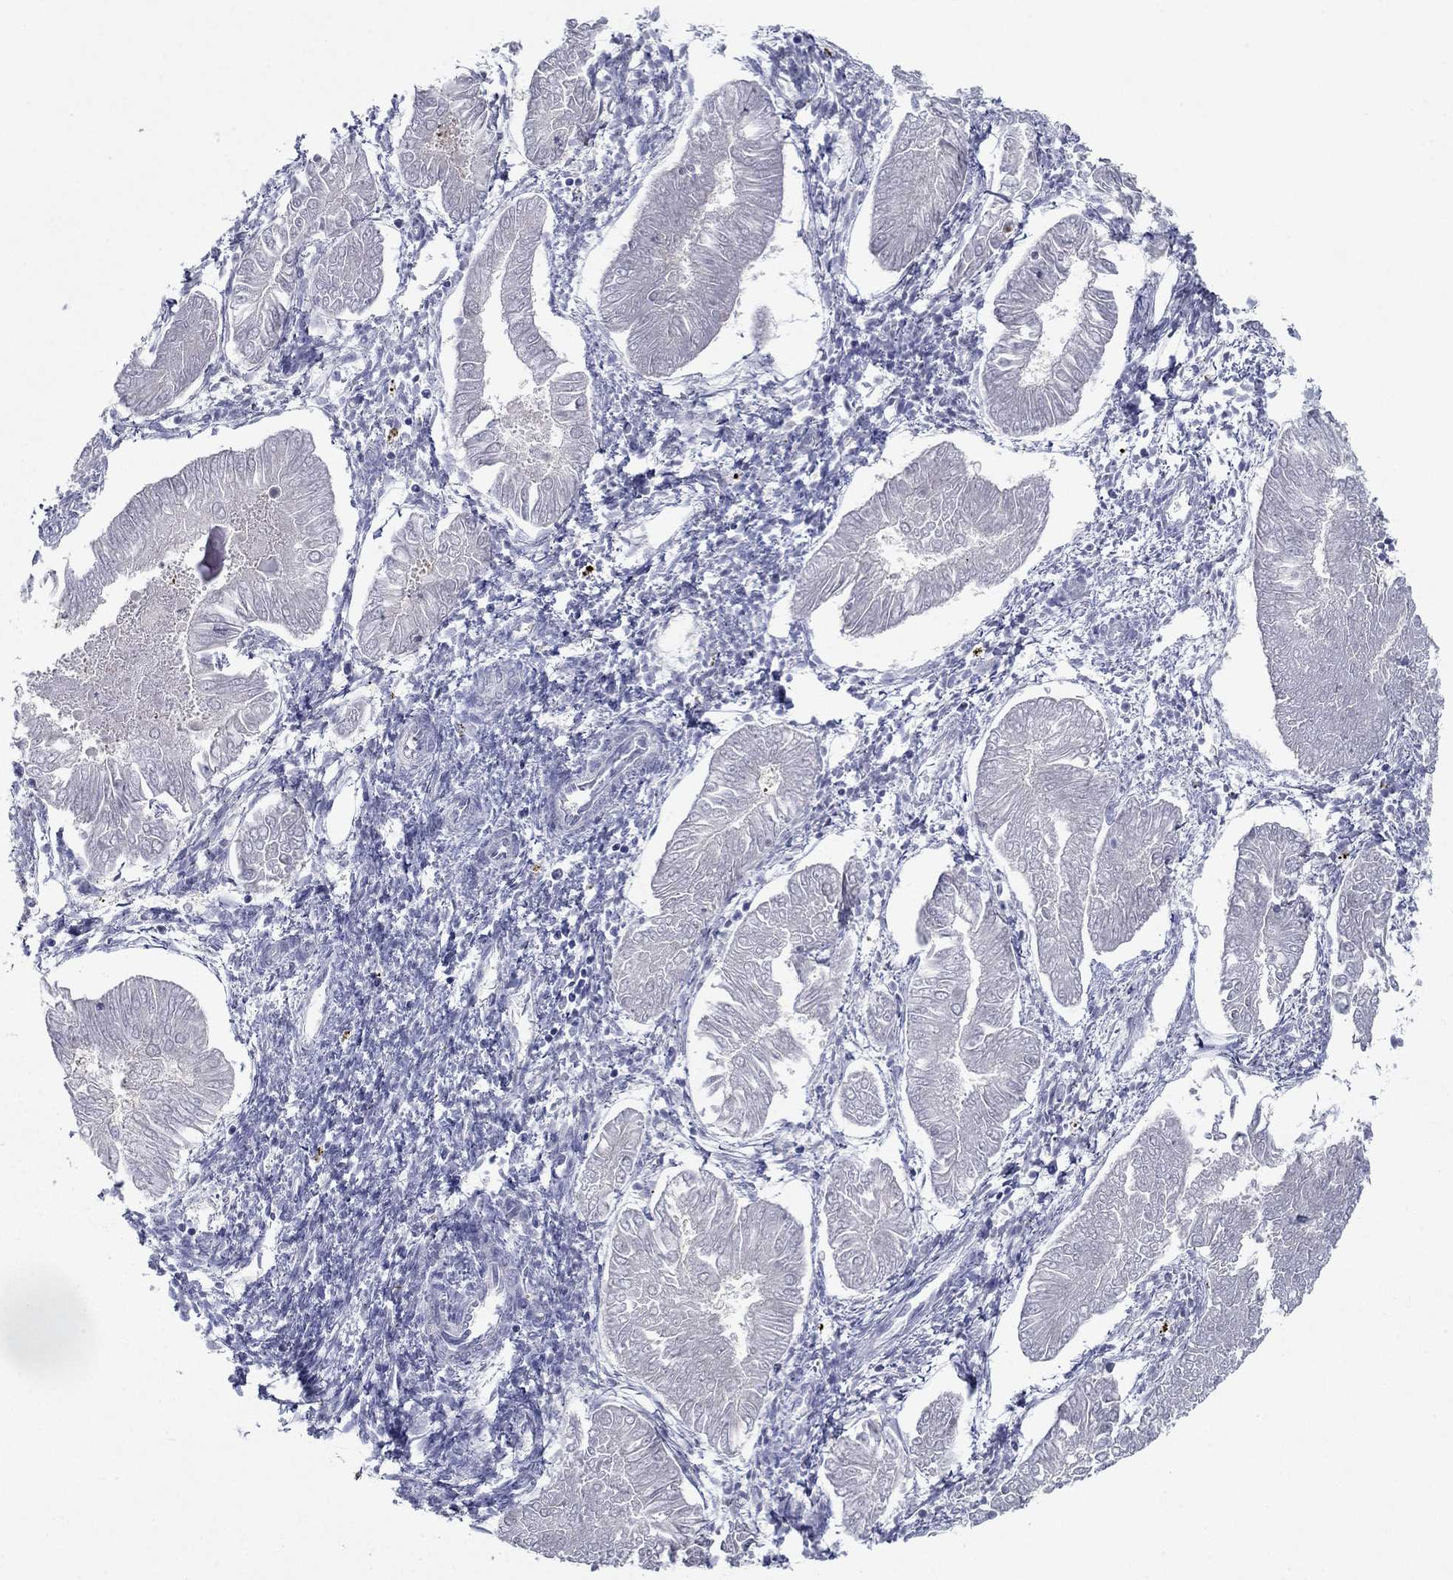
{"staining": {"intensity": "negative", "quantity": "none", "location": "none"}, "tissue": "endometrial cancer", "cell_type": "Tumor cells", "image_type": "cancer", "snomed": [{"axis": "morphology", "description": "Adenocarcinoma, NOS"}, {"axis": "topography", "description": "Endometrium"}], "caption": "An immunohistochemistry (IHC) micrograph of endometrial adenocarcinoma is shown. There is no staining in tumor cells of endometrial adenocarcinoma.", "gene": "PLS1", "patient": {"sex": "female", "age": 53}}